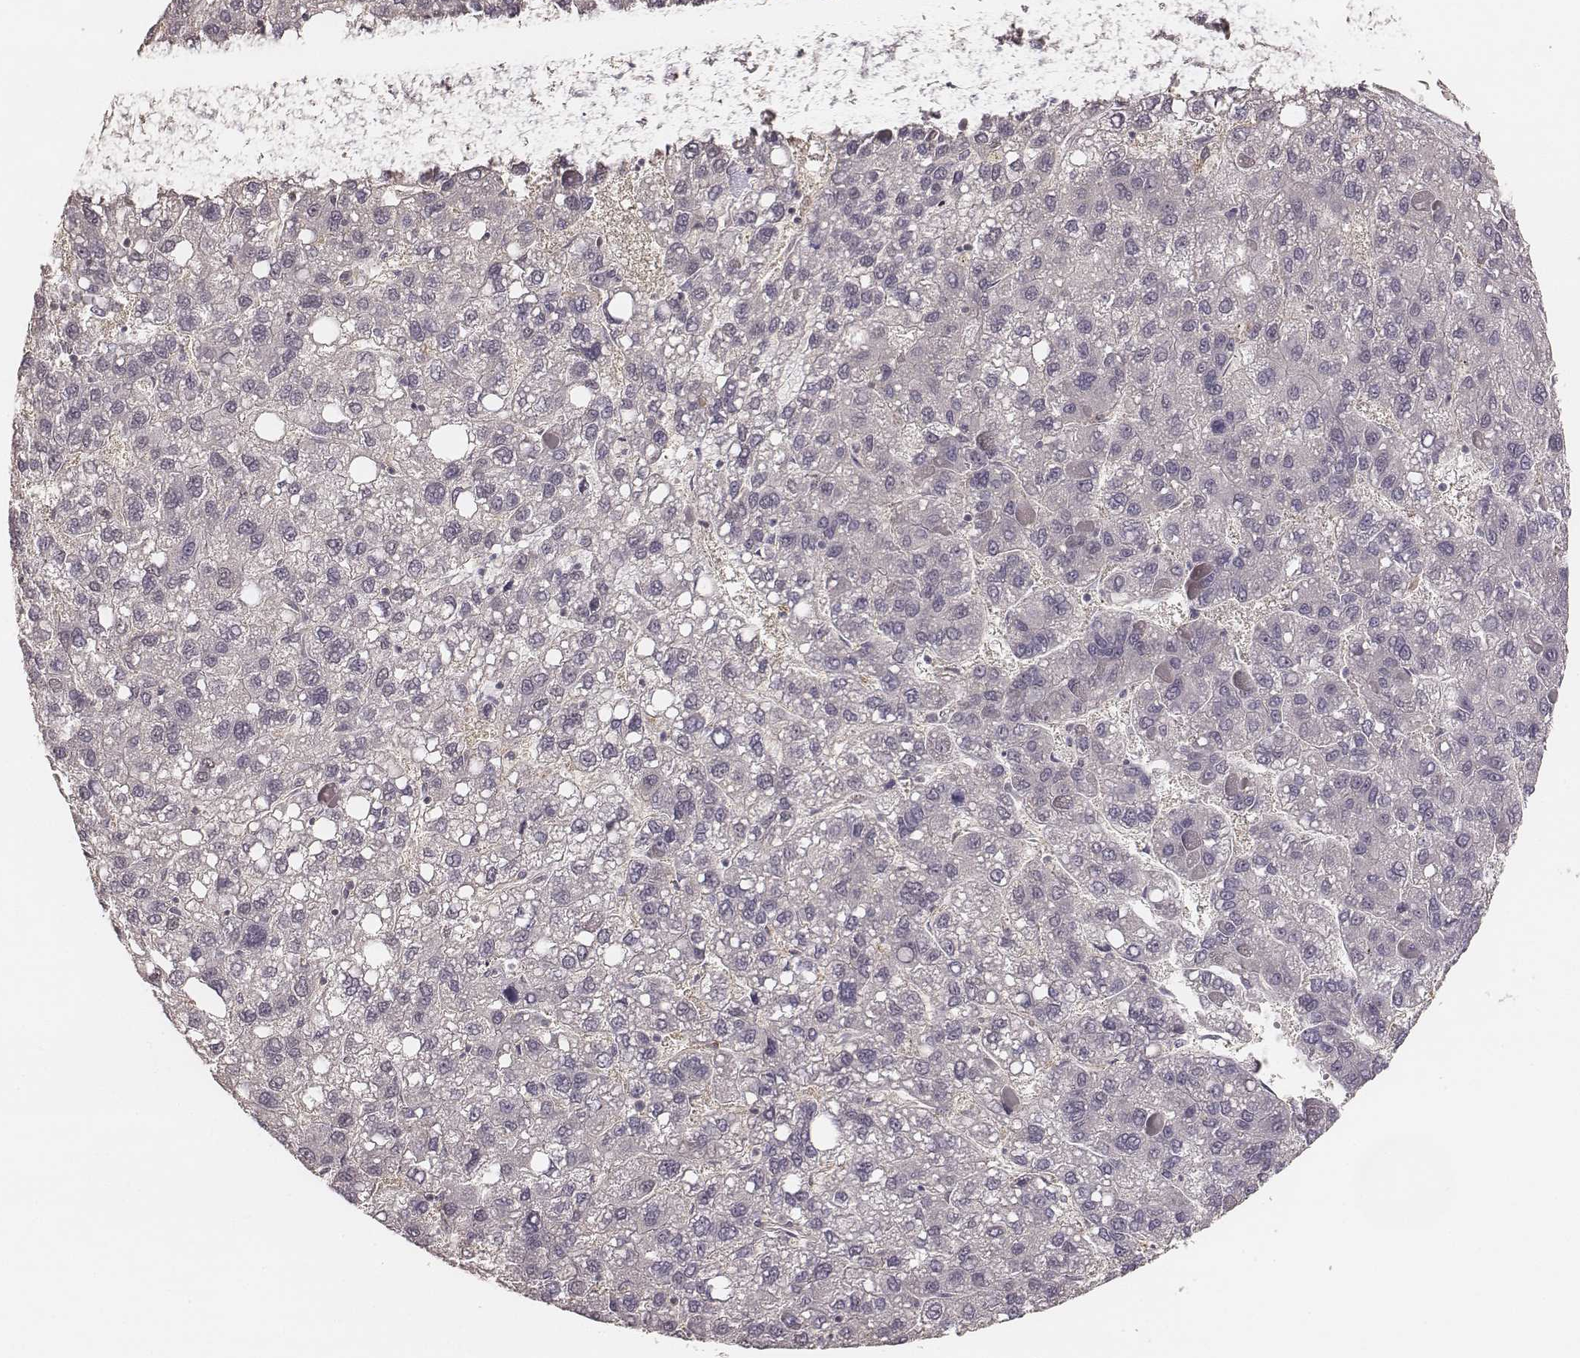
{"staining": {"intensity": "negative", "quantity": "none", "location": "none"}, "tissue": "liver cancer", "cell_type": "Tumor cells", "image_type": "cancer", "snomed": [{"axis": "morphology", "description": "Carcinoma, Hepatocellular, NOS"}, {"axis": "topography", "description": "Liver"}], "caption": "Tumor cells show no significant expression in liver cancer (hepatocellular carcinoma).", "gene": "LY6K", "patient": {"sex": "female", "age": 82}}